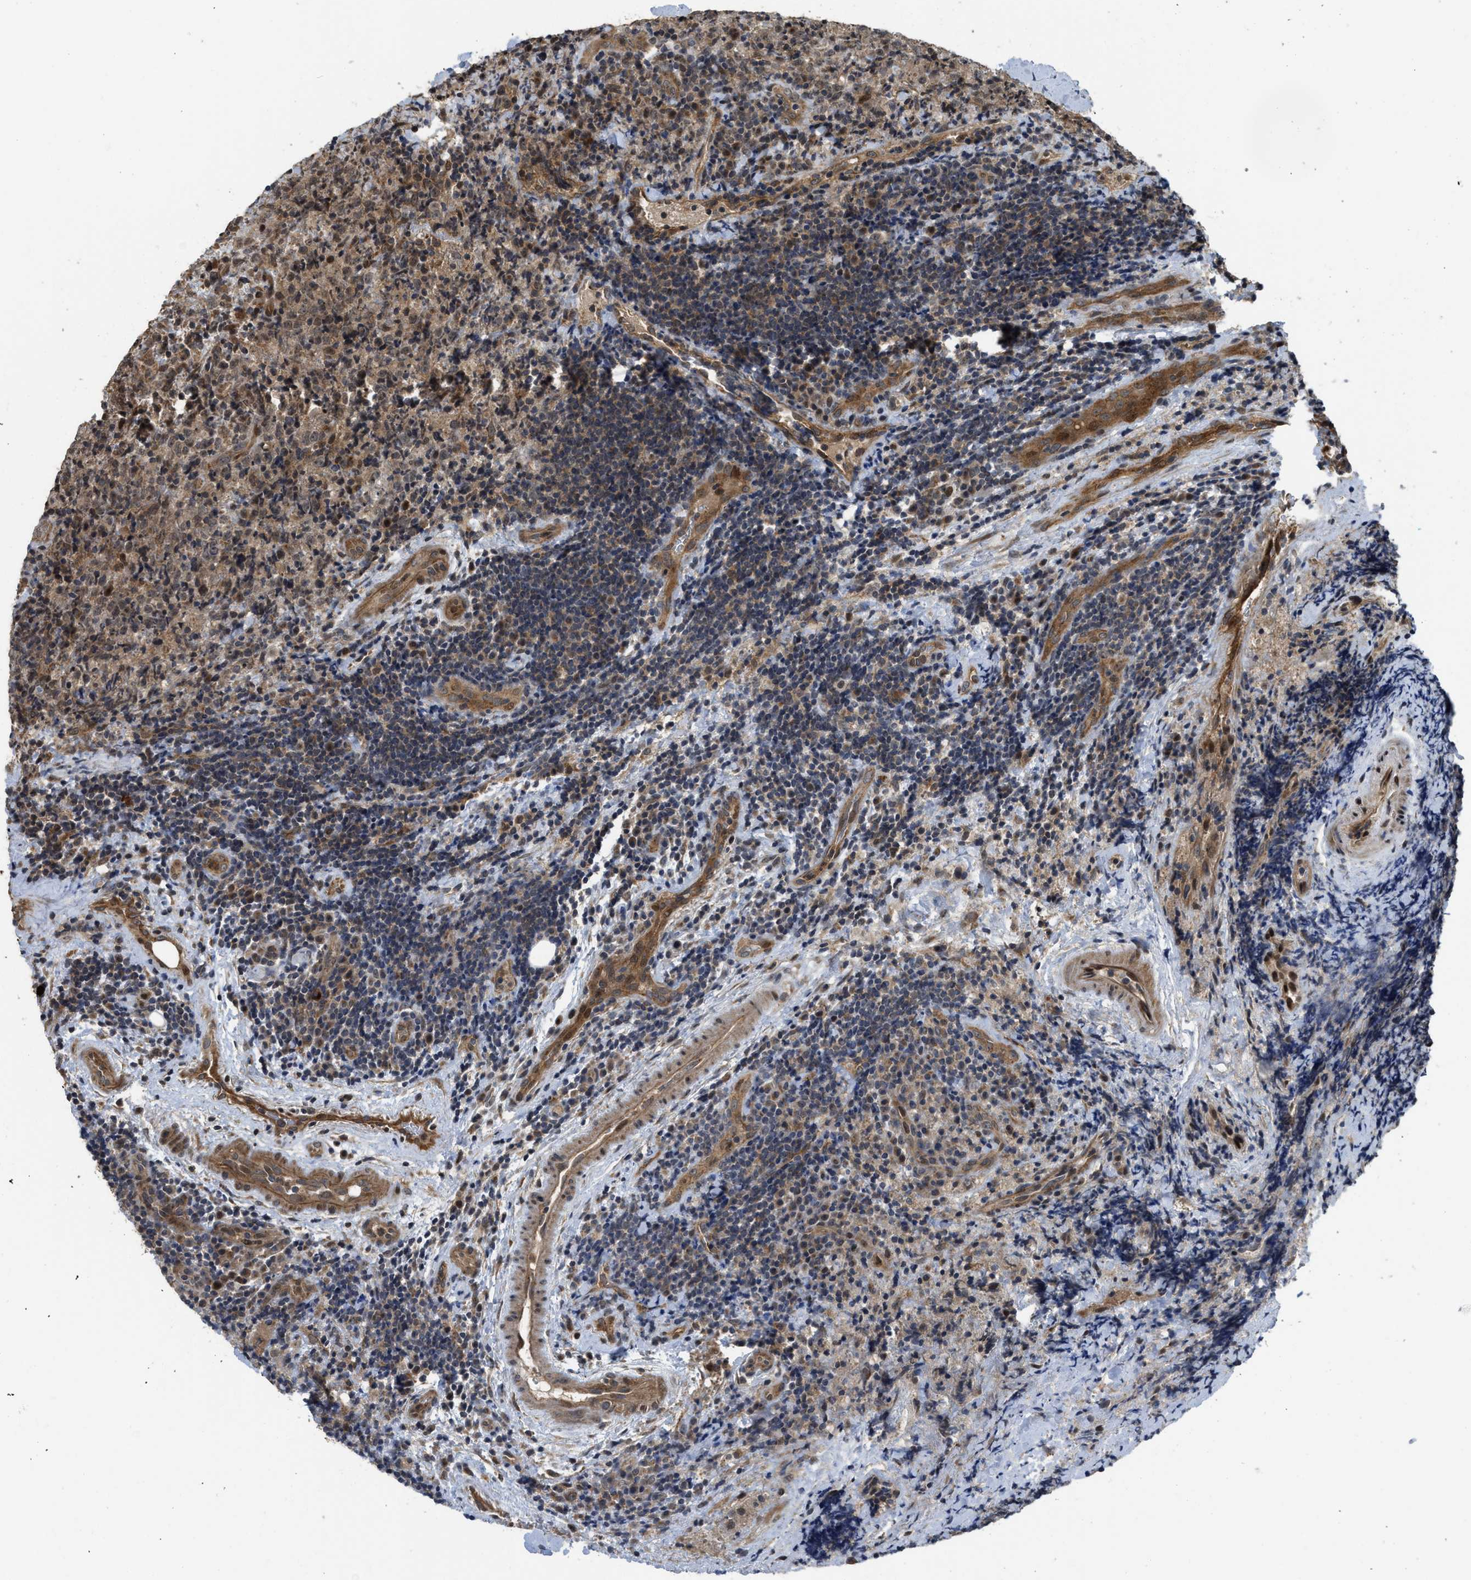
{"staining": {"intensity": "moderate", "quantity": "25%-75%", "location": "cytoplasmic/membranous,nuclear"}, "tissue": "lymphoma", "cell_type": "Tumor cells", "image_type": "cancer", "snomed": [{"axis": "morphology", "description": "Malignant lymphoma, non-Hodgkin's type, High grade"}, {"axis": "topography", "description": "Tonsil"}], "caption": "The image reveals staining of malignant lymphoma, non-Hodgkin's type (high-grade), revealing moderate cytoplasmic/membranous and nuclear protein staining (brown color) within tumor cells.", "gene": "DNAJC28", "patient": {"sex": "female", "age": 36}}